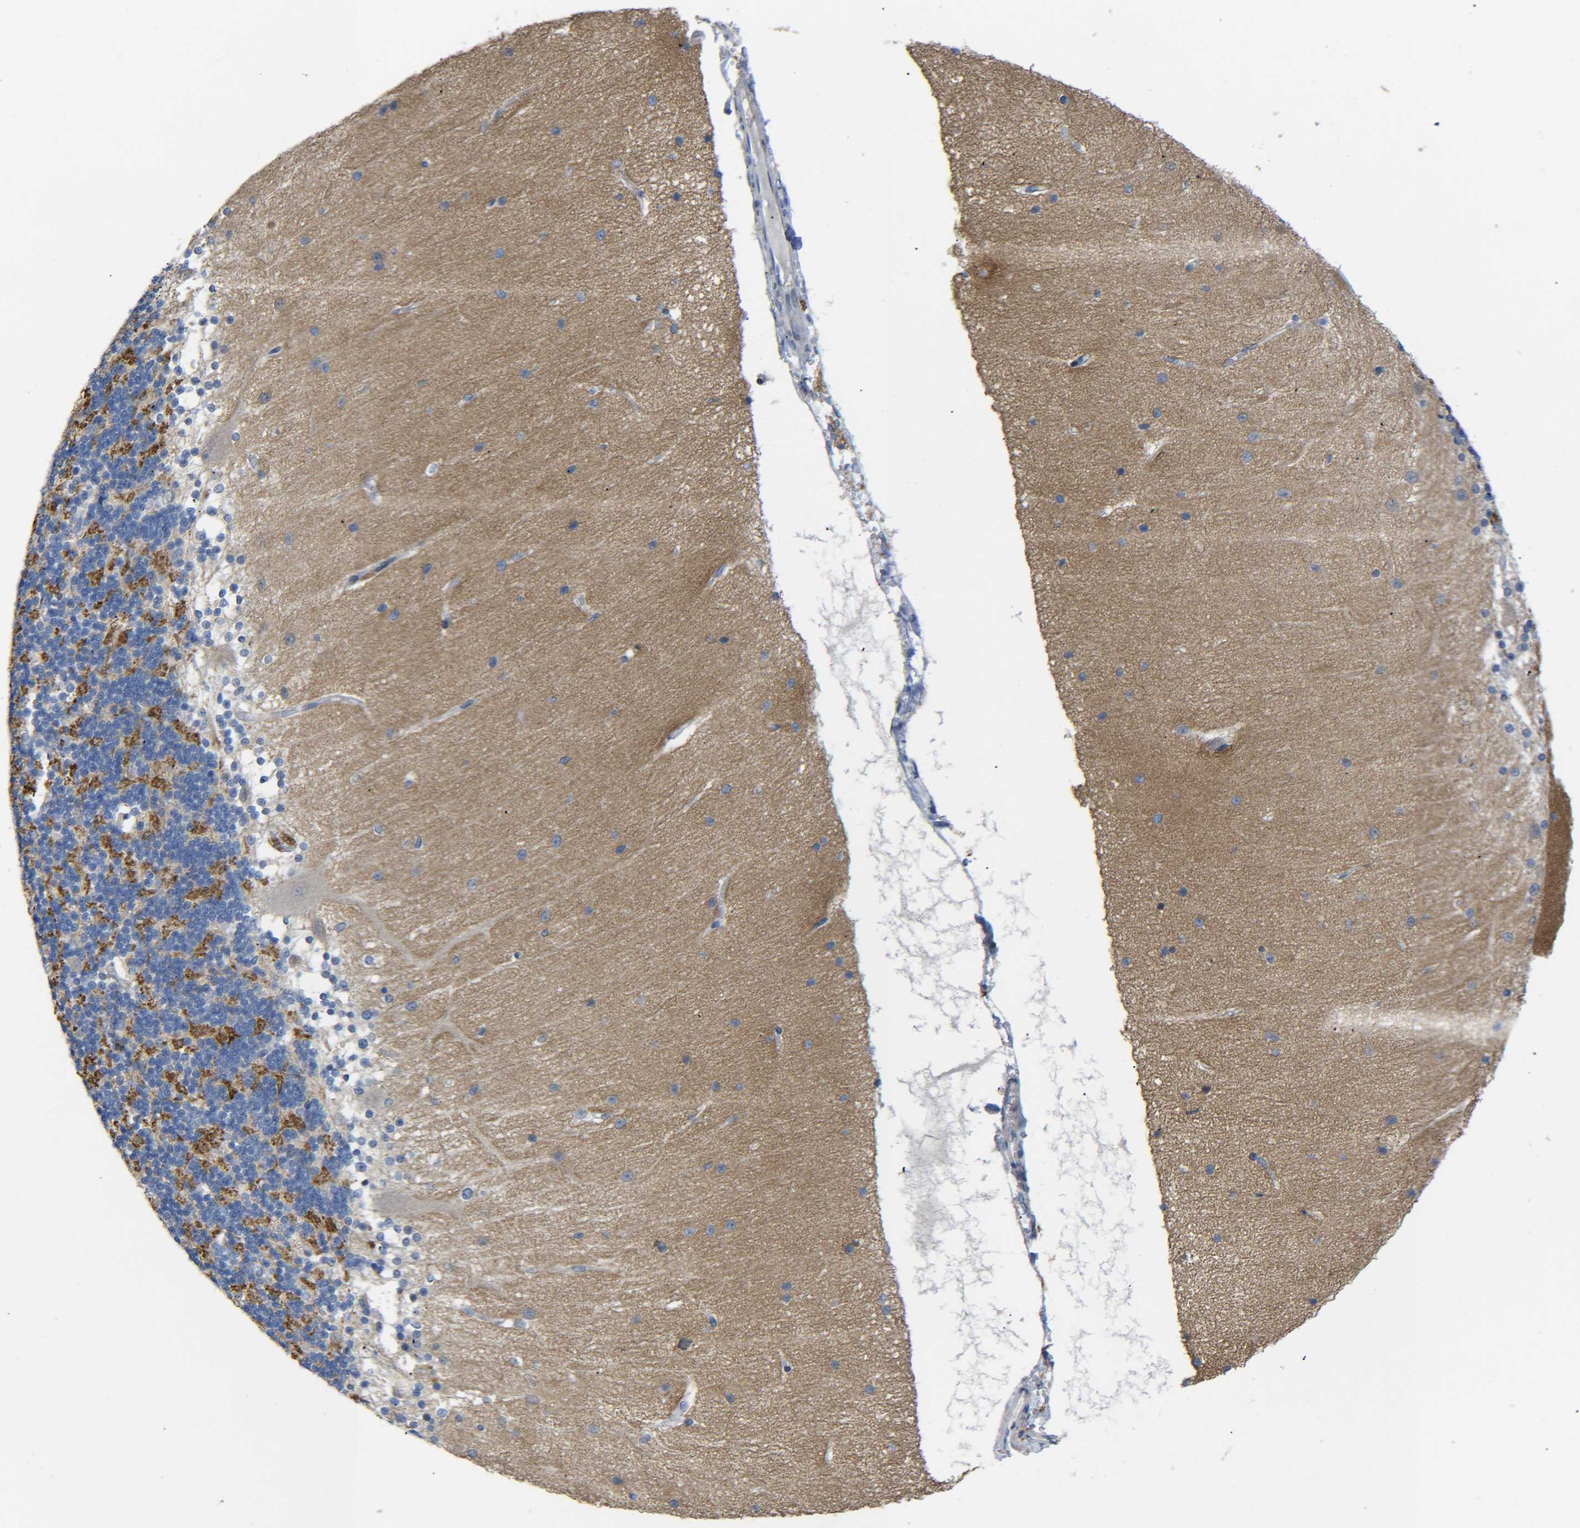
{"staining": {"intensity": "strong", "quantity": "25%-75%", "location": "cytoplasmic/membranous"}, "tissue": "cerebellum", "cell_type": "Cells in granular layer", "image_type": "normal", "snomed": [{"axis": "morphology", "description": "Normal tissue, NOS"}, {"axis": "topography", "description": "Cerebellum"}], "caption": "Cerebellum stained with a brown dye displays strong cytoplasmic/membranous positive expression in approximately 25%-75% of cells in granular layer.", "gene": "CMTM1", "patient": {"sex": "female", "age": 54}}